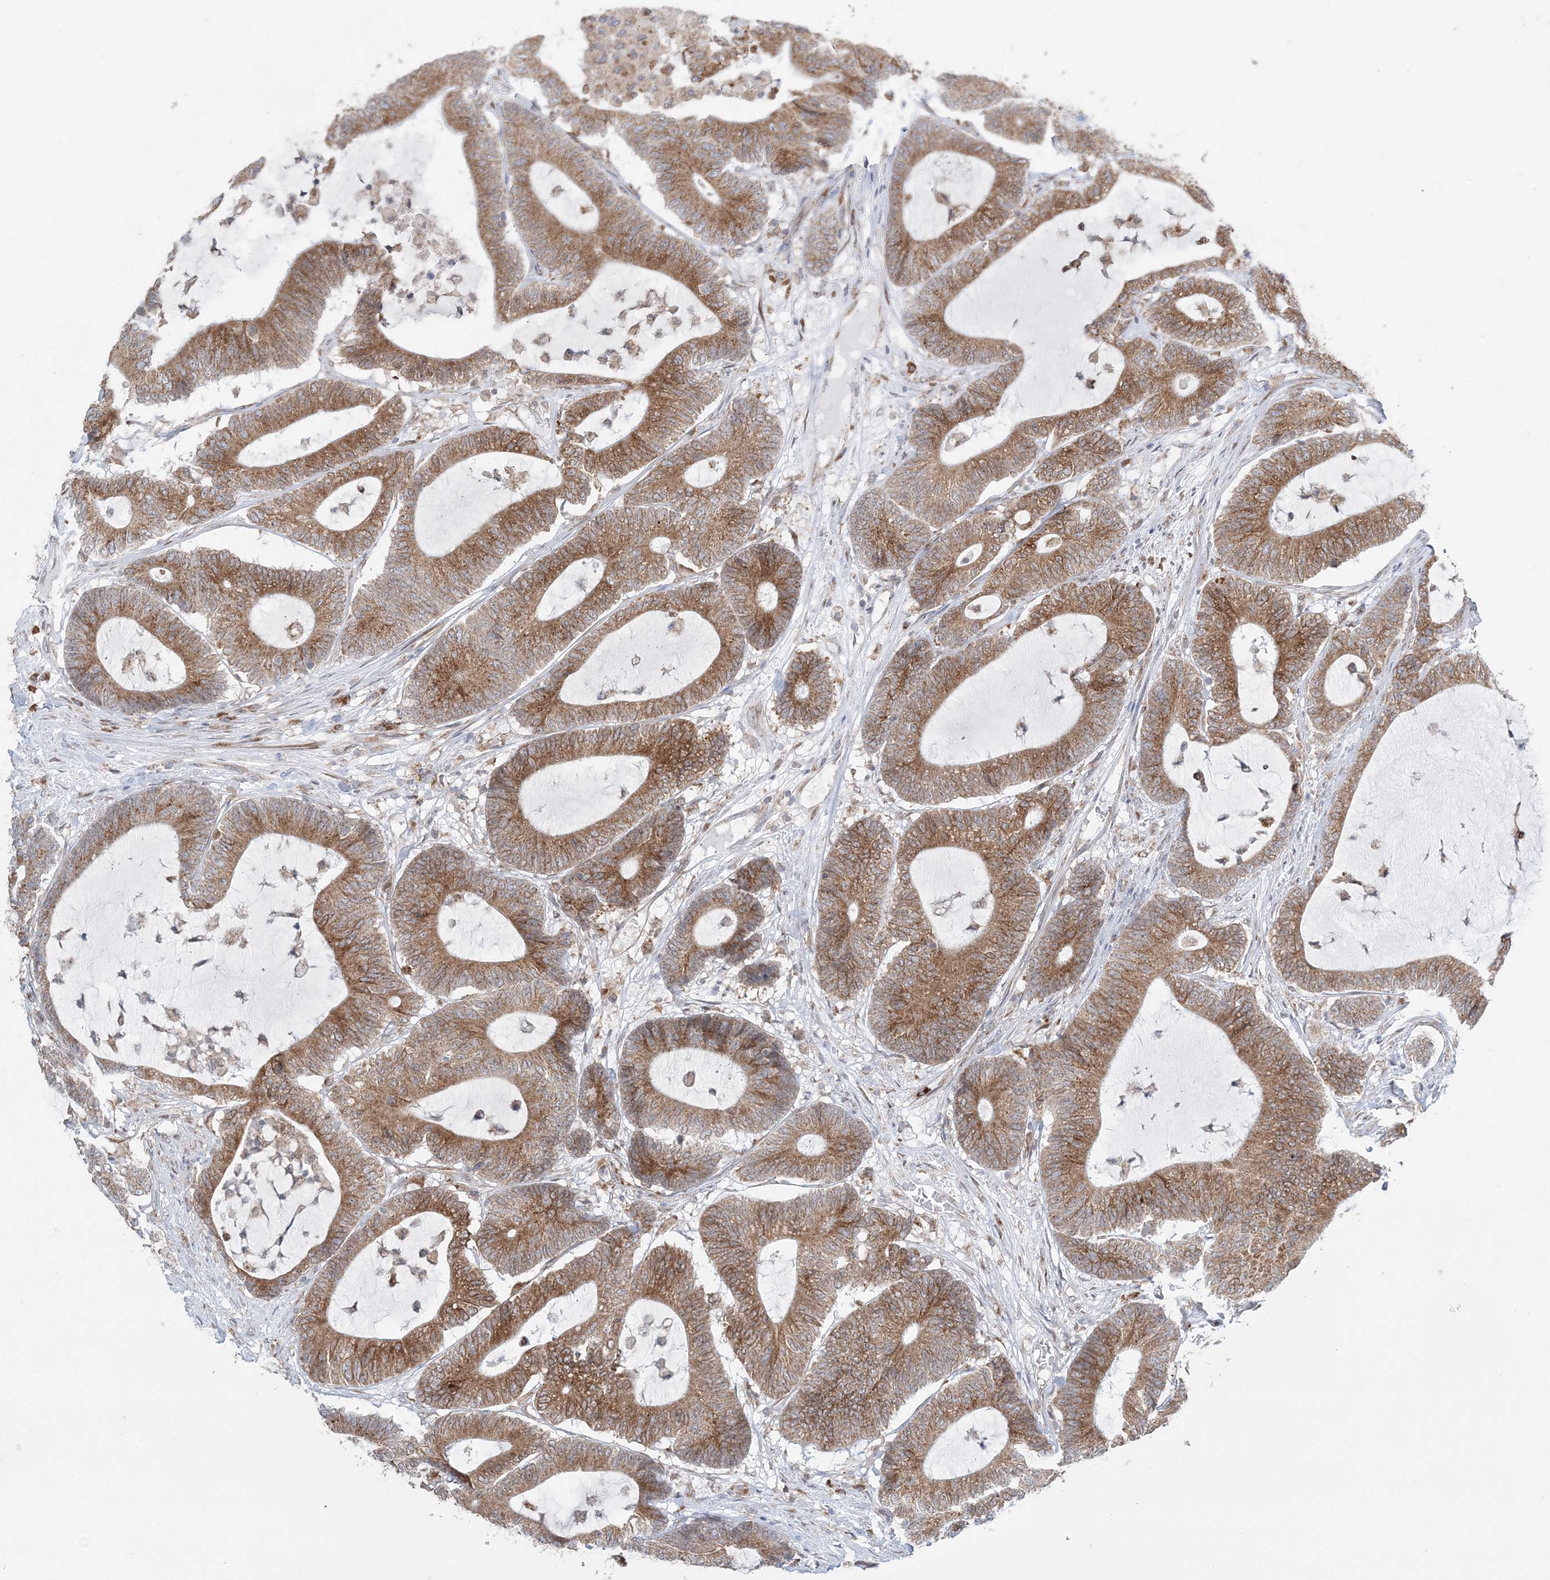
{"staining": {"intensity": "moderate", "quantity": ">75%", "location": "cytoplasmic/membranous"}, "tissue": "colorectal cancer", "cell_type": "Tumor cells", "image_type": "cancer", "snomed": [{"axis": "morphology", "description": "Adenocarcinoma, NOS"}, {"axis": "topography", "description": "Colon"}], "caption": "This micrograph shows IHC staining of adenocarcinoma (colorectal), with medium moderate cytoplasmic/membranous staining in about >75% of tumor cells.", "gene": "TMED10", "patient": {"sex": "female", "age": 84}}